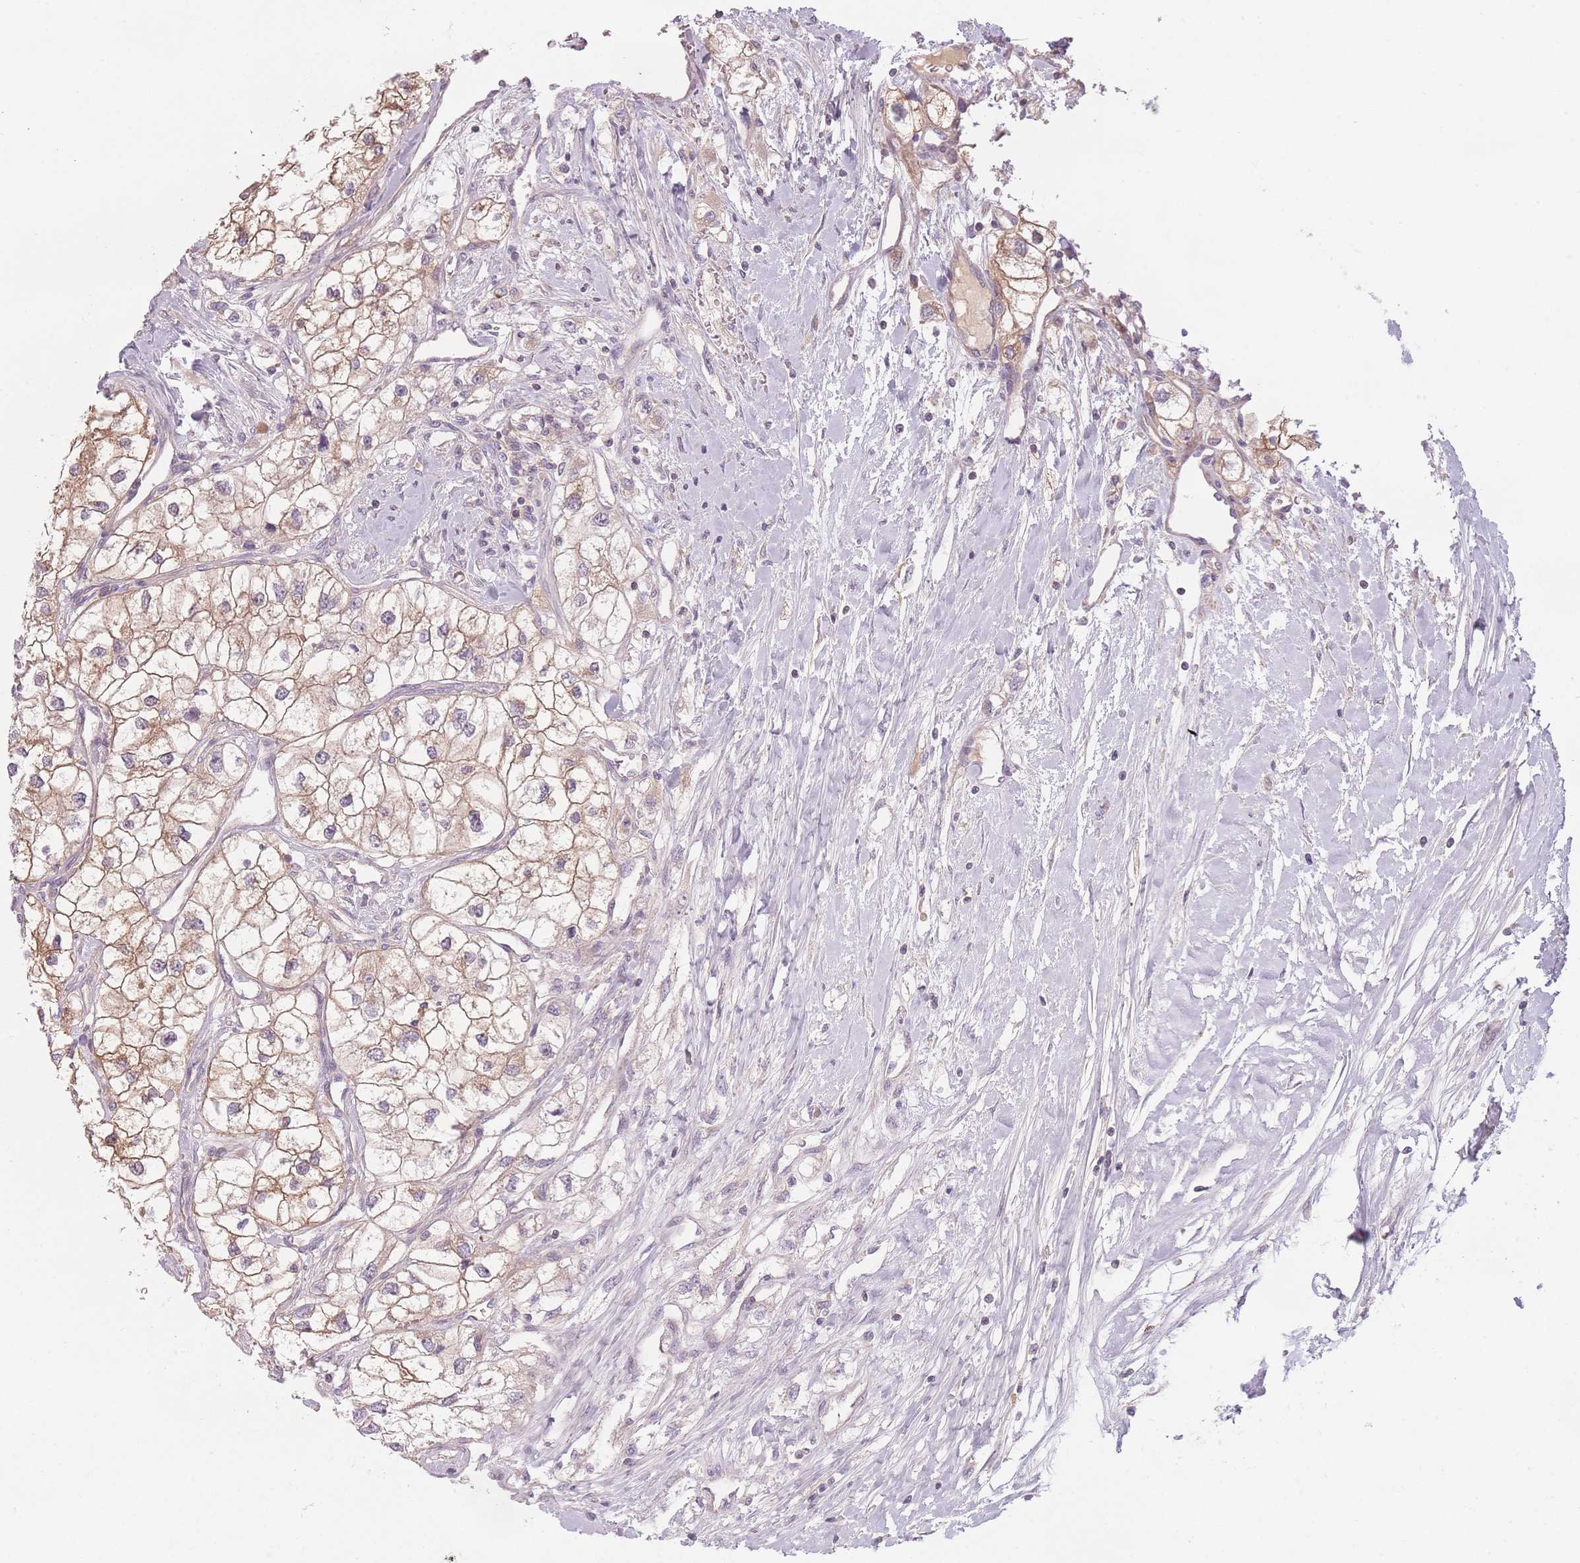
{"staining": {"intensity": "weak", "quantity": "25%-75%", "location": "cytoplasmic/membranous"}, "tissue": "renal cancer", "cell_type": "Tumor cells", "image_type": "cancer", "snomed": [{"axis": "morphology", "description": "Adenocarcinoma, NOS"}, {"axis": "topography", "description": "Kidney"}], "caption": "A high-resolution micrograph shows immunohistochemistry staining of renal adenocarcinoma, which shows weak cytoplasmic/membranous expression in about 25%-75% of tumor cells.", "gene": "NT5DC2", "patient": {"sex": "male", "age": 59}}